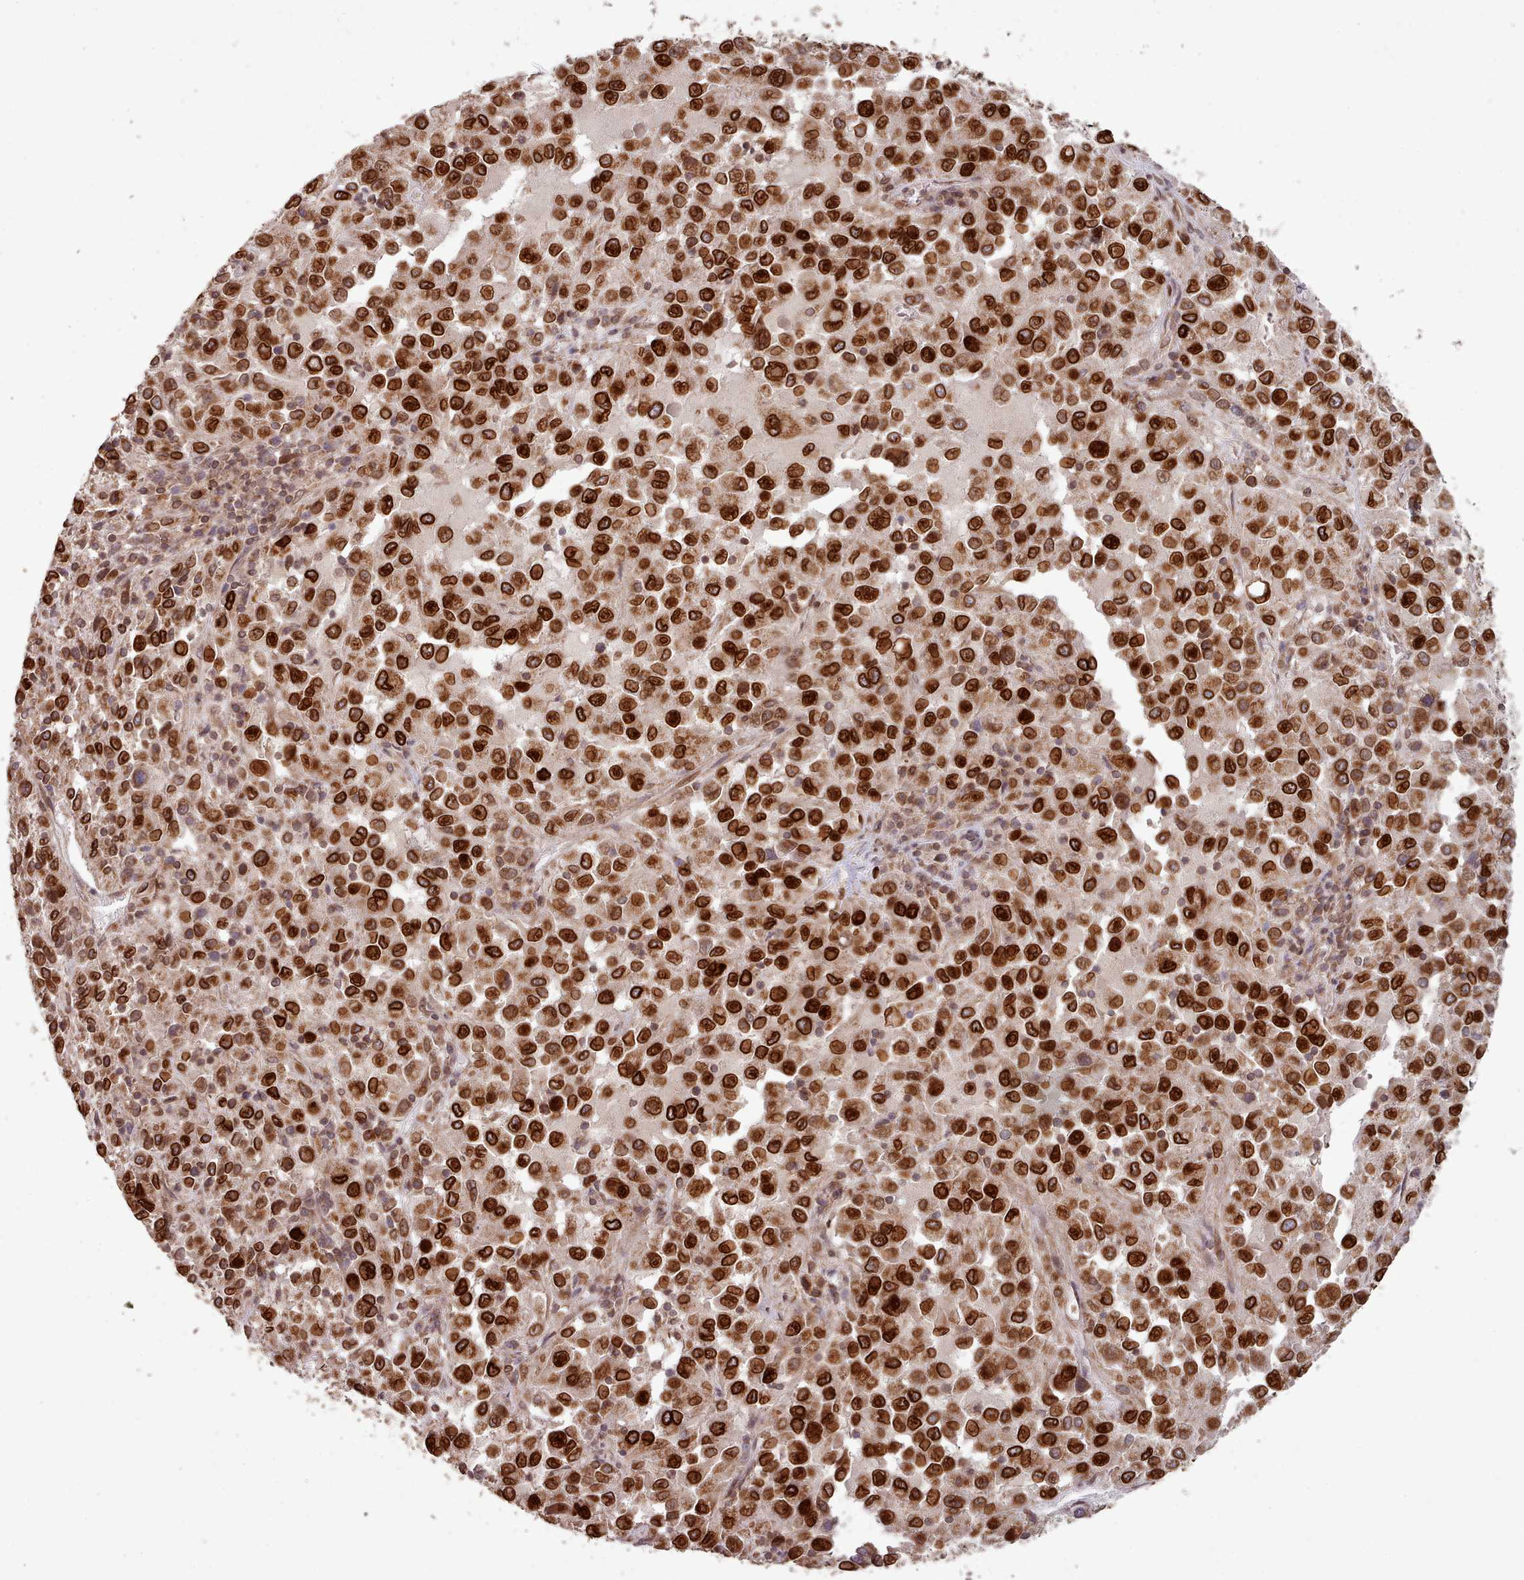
{"staining": {"intensity": "strong", "quantity": ">75%", "location": "cytoplasmic/membranous,nuclear"}, "tissue": "melanoma", "cell_type": "Tumor cells", "image_type": "cancer", "snomed": [{"axis": "morphology", "description": "Malignant melanoma, Metastatic site"}, {"axis": "topography", "description": "Lung"}], "caption": "This photomicrograph shows IHC staining of human melanoma, with high strong cytoplasmic/membranous and nuclear staining in about >75% of tumor cells.", "gene": "TOR1AIP1", "patient": {"sex": "male", "age": 64}}